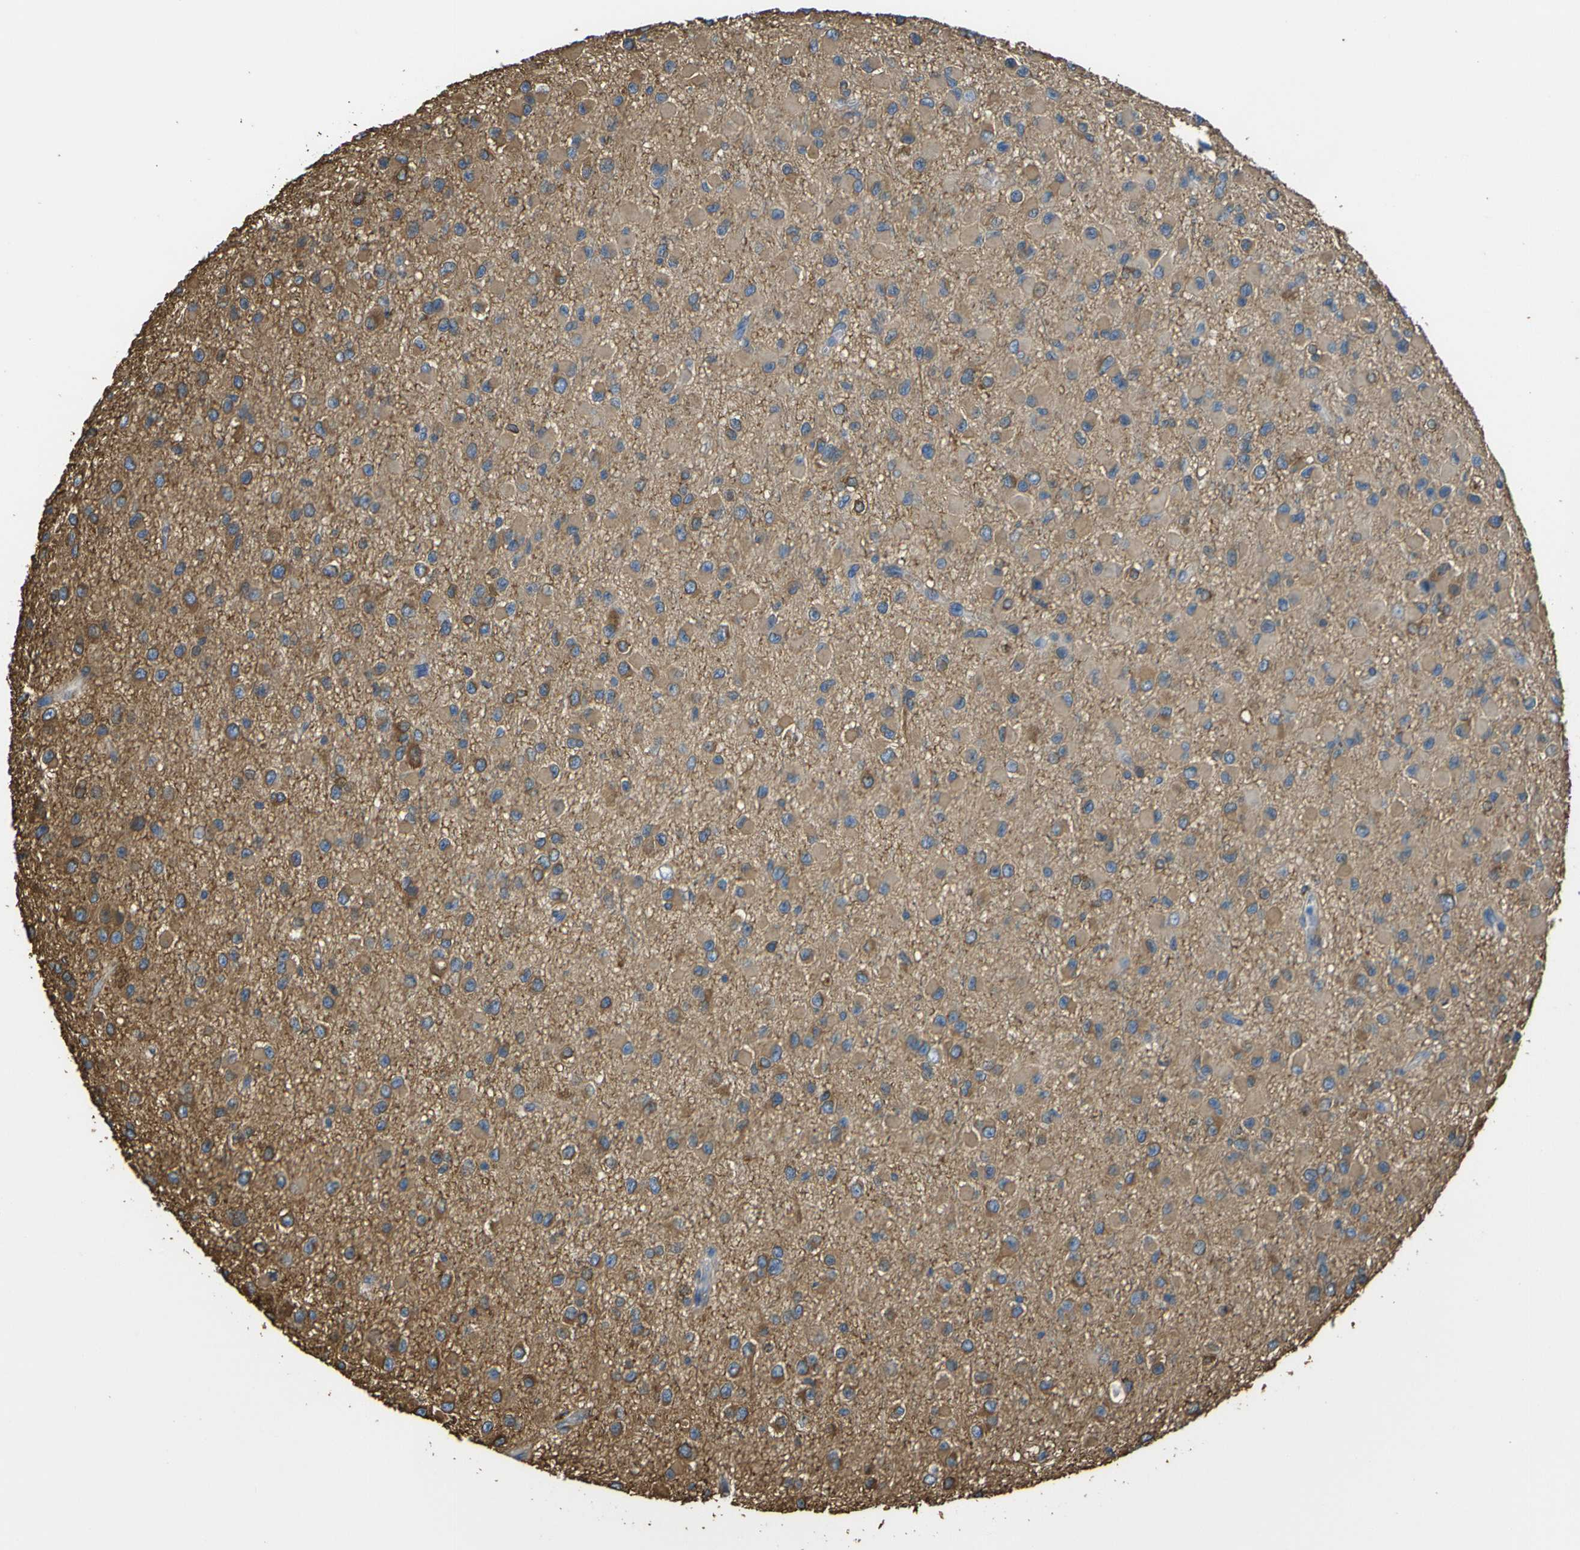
{"staining": {"intensity": "weak", "quantity": ">75%", "location": "cytoplasmic/membranous"}, "tissue": "glioma", "cell_type": "Tumor cells", "image_type": "cancer", "snomed": [{"axis": "morphology", "description": "Glioma, malignant, Low grade"}, {"axis": "topography", "description": "Brain"}], "caption": "Protein expression analysis of human malignant low-grade glioma reveals weak cytoplasmic/membranous staining in approximately >75% of tumor cells. Ihc stains the protein of interest in brown and the nuclei are stained blue.", "gene": "TUBB", "patient": {"sex": "male", "age": 42}}